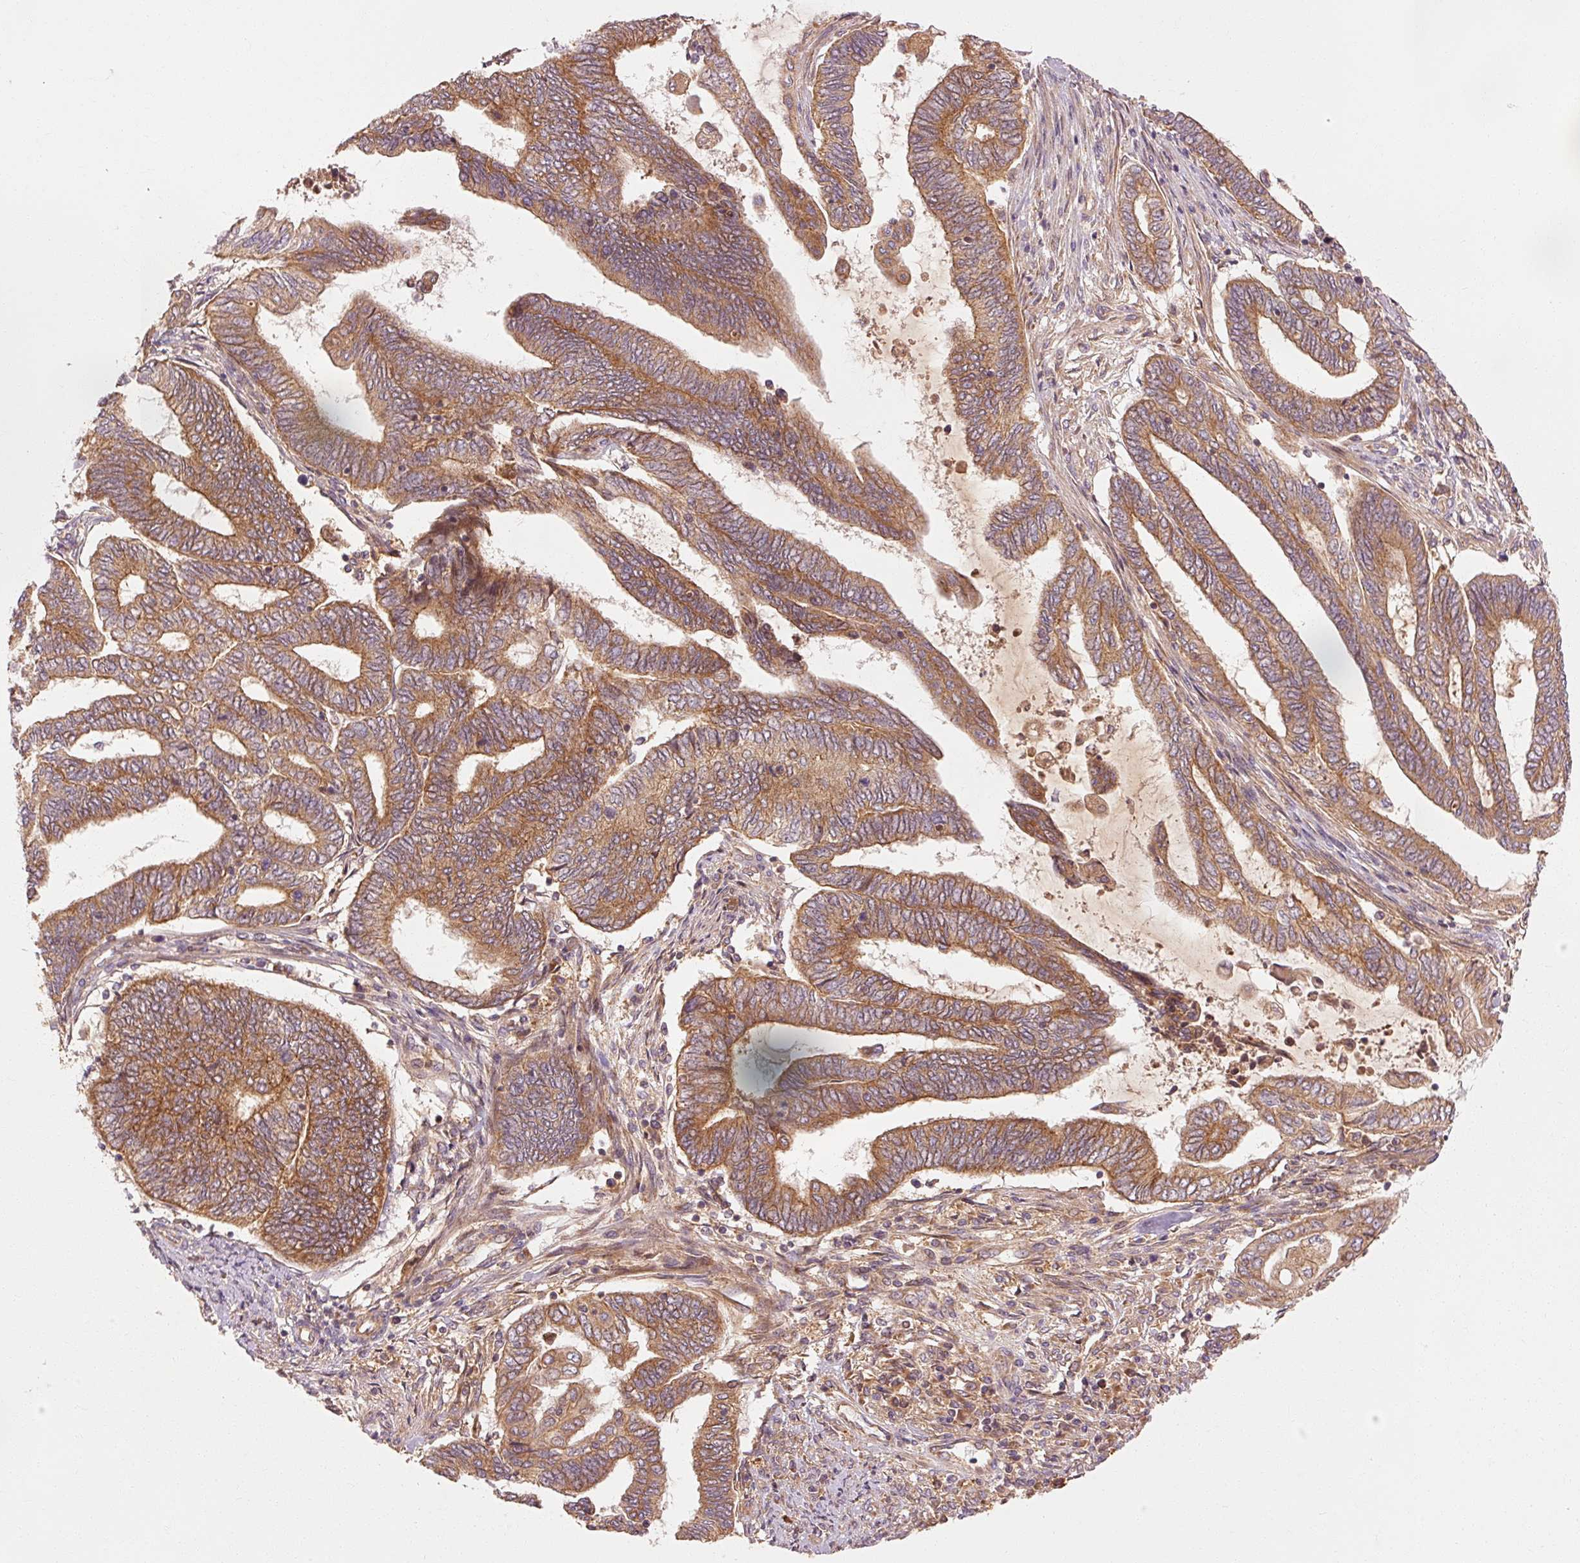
{"staining": {"intensity": "moderate", "quantity": ">75%", "location": "cytoplasmic/membranous"}, "tissue": "endometrial cancer", "cell_type": "Tumor cells", "image_type": "cancer", "snomed": [{"axis": "morphology", "description": "Adenocarcinoma, NOS"}, {"axis": "topography", "description": "Uterus"}, {"axis": "topography", "description": "Endometrium"}], "caption": "A photomicrograph showing moderate cytoplasmic/membranous staining in approximately >75% of tumor cells in adenocarcinoma (endometrial), as visualized by brown immunohistochemical staining.", "gene": "CTNNA1", "patient": {"sex": "female", "age": 70}}